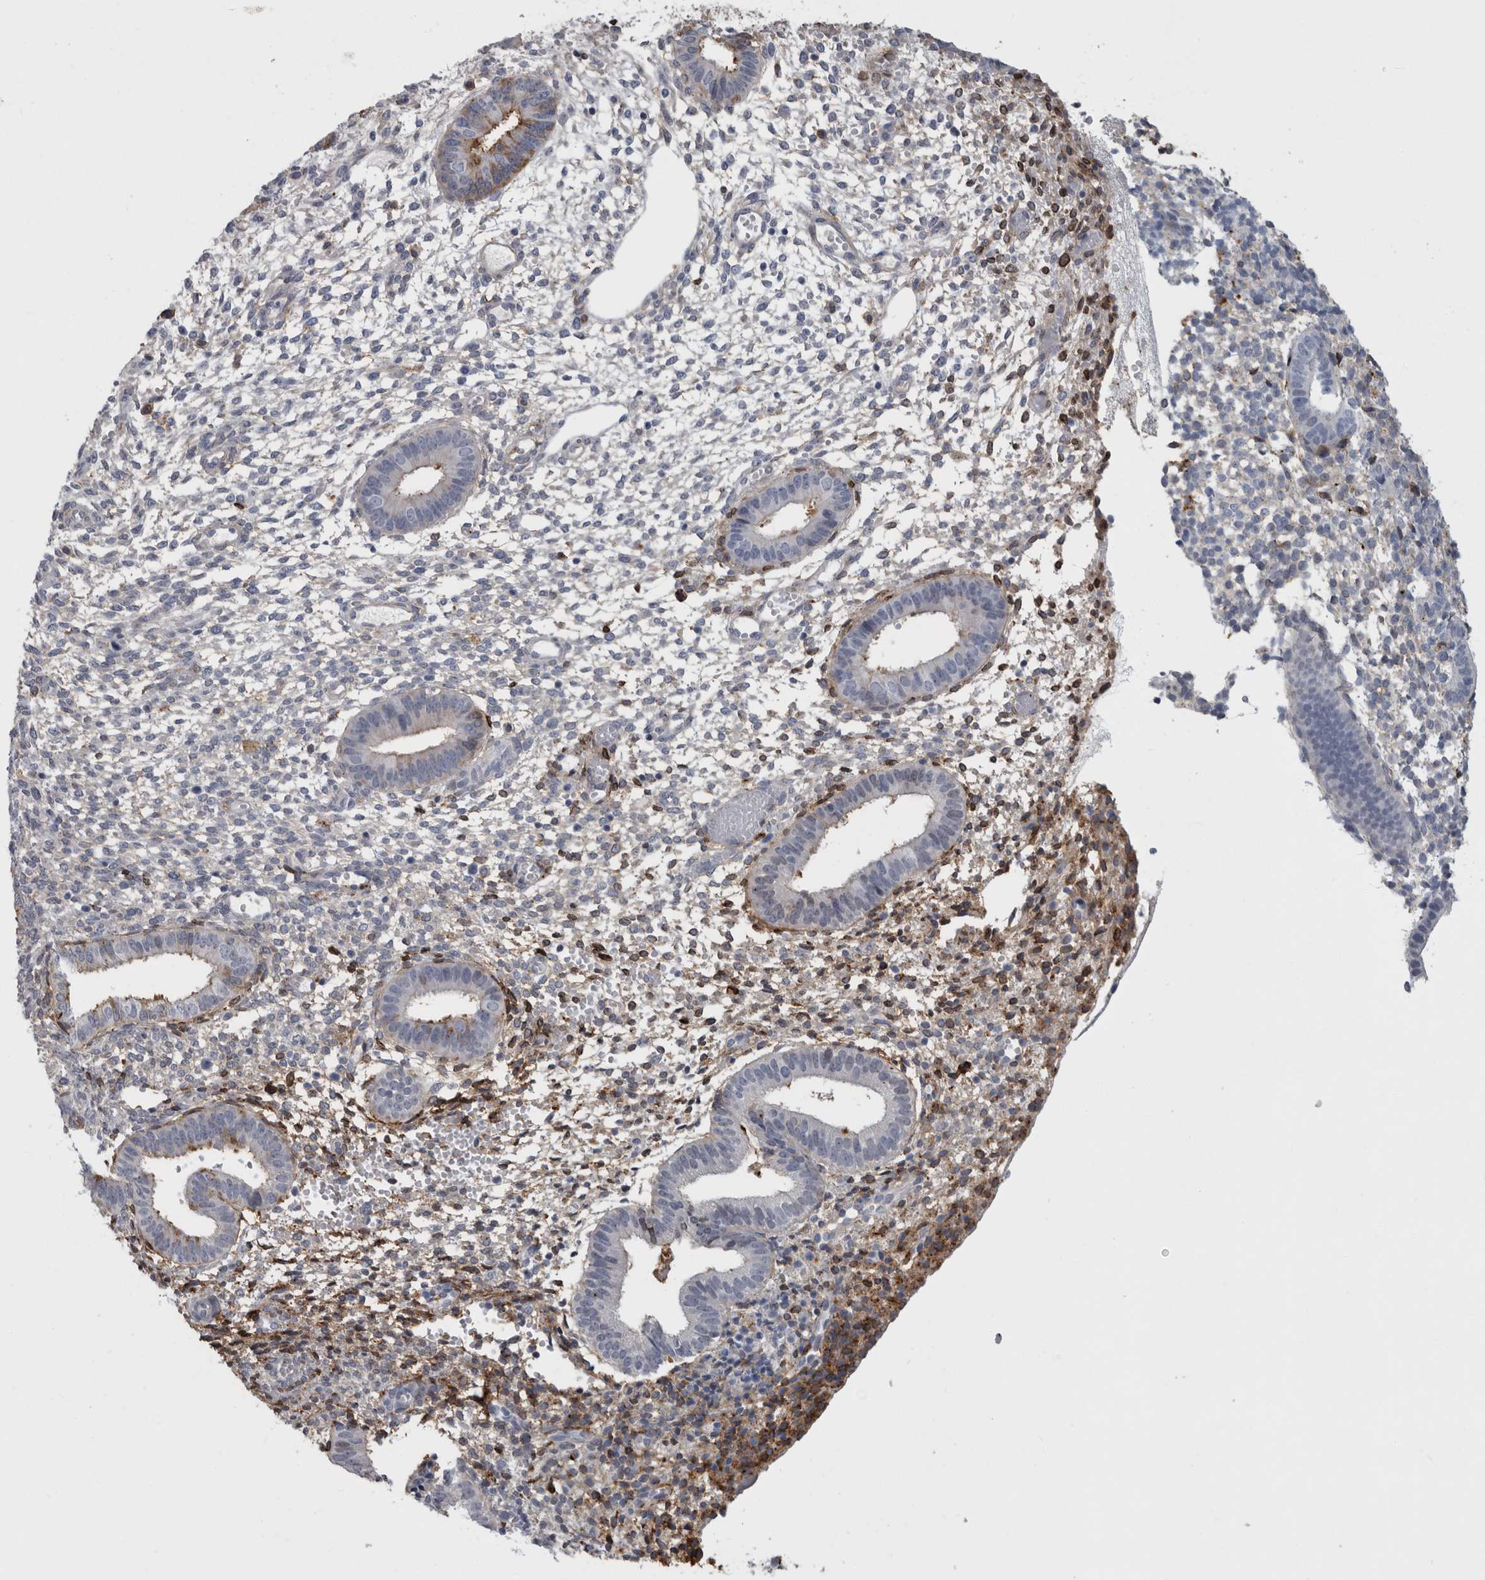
{"staining": {"intensity": "moderate", "quantity": "25%-75%", "location": "cytoplasmic/membranous"}, "tissue": "endometrium", "cell_type": "Cells in endometrial stroma", "image_type": "normal", "snomed": [{"axis": "morphology", "description": "Normal tissue, NOS"}, {"axis": "topography", "description": "Endometrium"}], "caption": "Endometrium was stained to show a protein in brown. There is medium levels of moderate cytoplasmic/membranous positivity in about 25%-75% of cells in endometrial stroma. The protein of interest is shown in brown color, while the nuclei are stained blue.", "gene": "DNAJC24", "patient": {"sex": "female", "age": 46}}